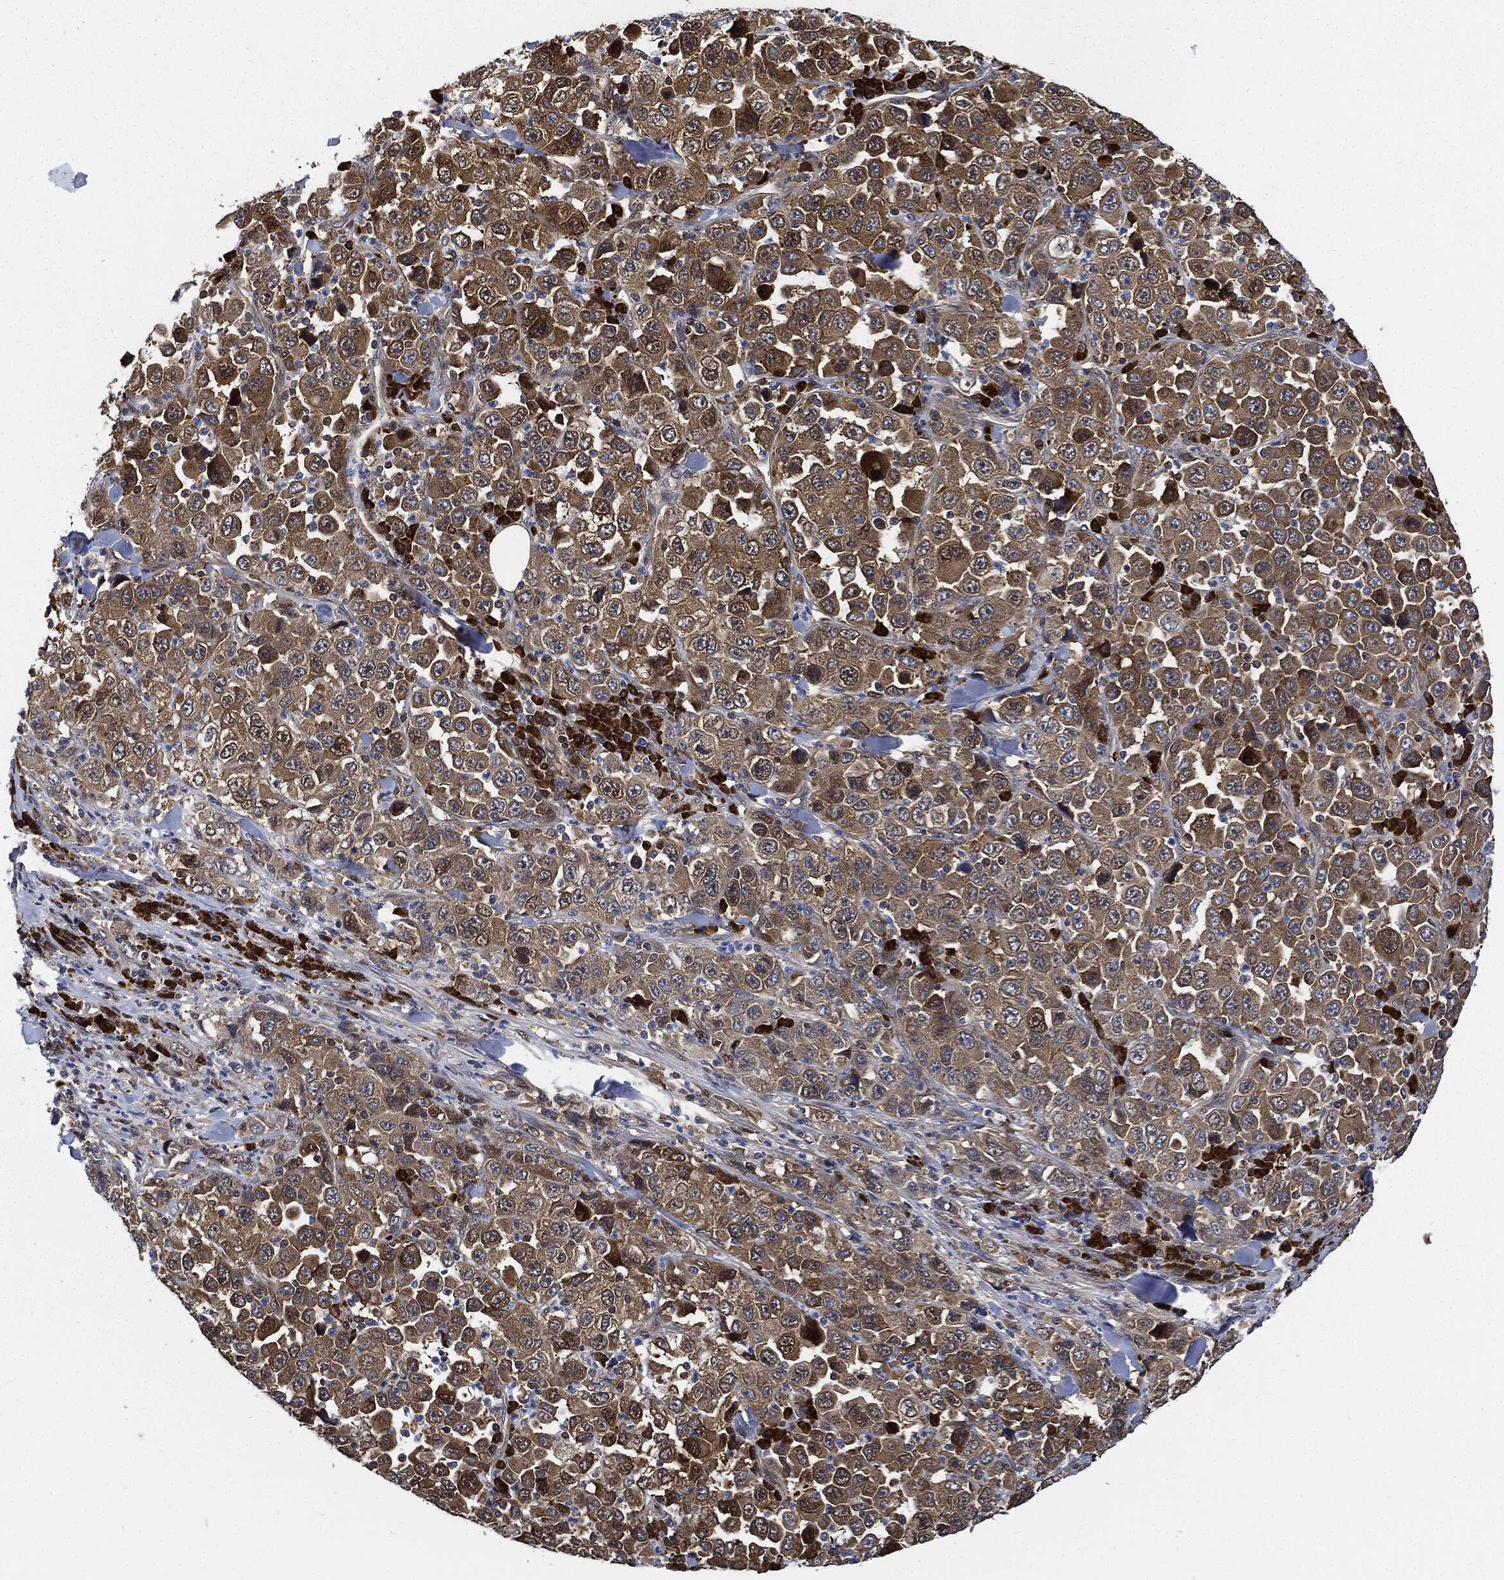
{"staining": {"intensity": "moderate", "quantity": ">75%", "location": "cytoplasmic/membranous"}, "tissue": "stomach cancer", "cell_type": "Tumor cells", "image_type": "cancer", "snomed": [{"axis": "morphology", "description": "Normal tissue, NOS"}, {"axis": "morphology", "description": "Adenocarcinoma, NOS"}, {"axis": "topography", "description": "Stomach, upper"}, {"axis": "topography", "description": "Stomach"}], "caption": "The image reveals a brown stain indicating the presence of a protein in the cytoplasmic/membranous of tumor cells in stomach cancer. (Stains: DAB (3,3'-diaminobenzidine) in brown, nuclei in blue, Microscopy: brightfield microscopy at high magnification).", "gene": "PRDX2", "patient": {"sex": "male", "age": 59}}